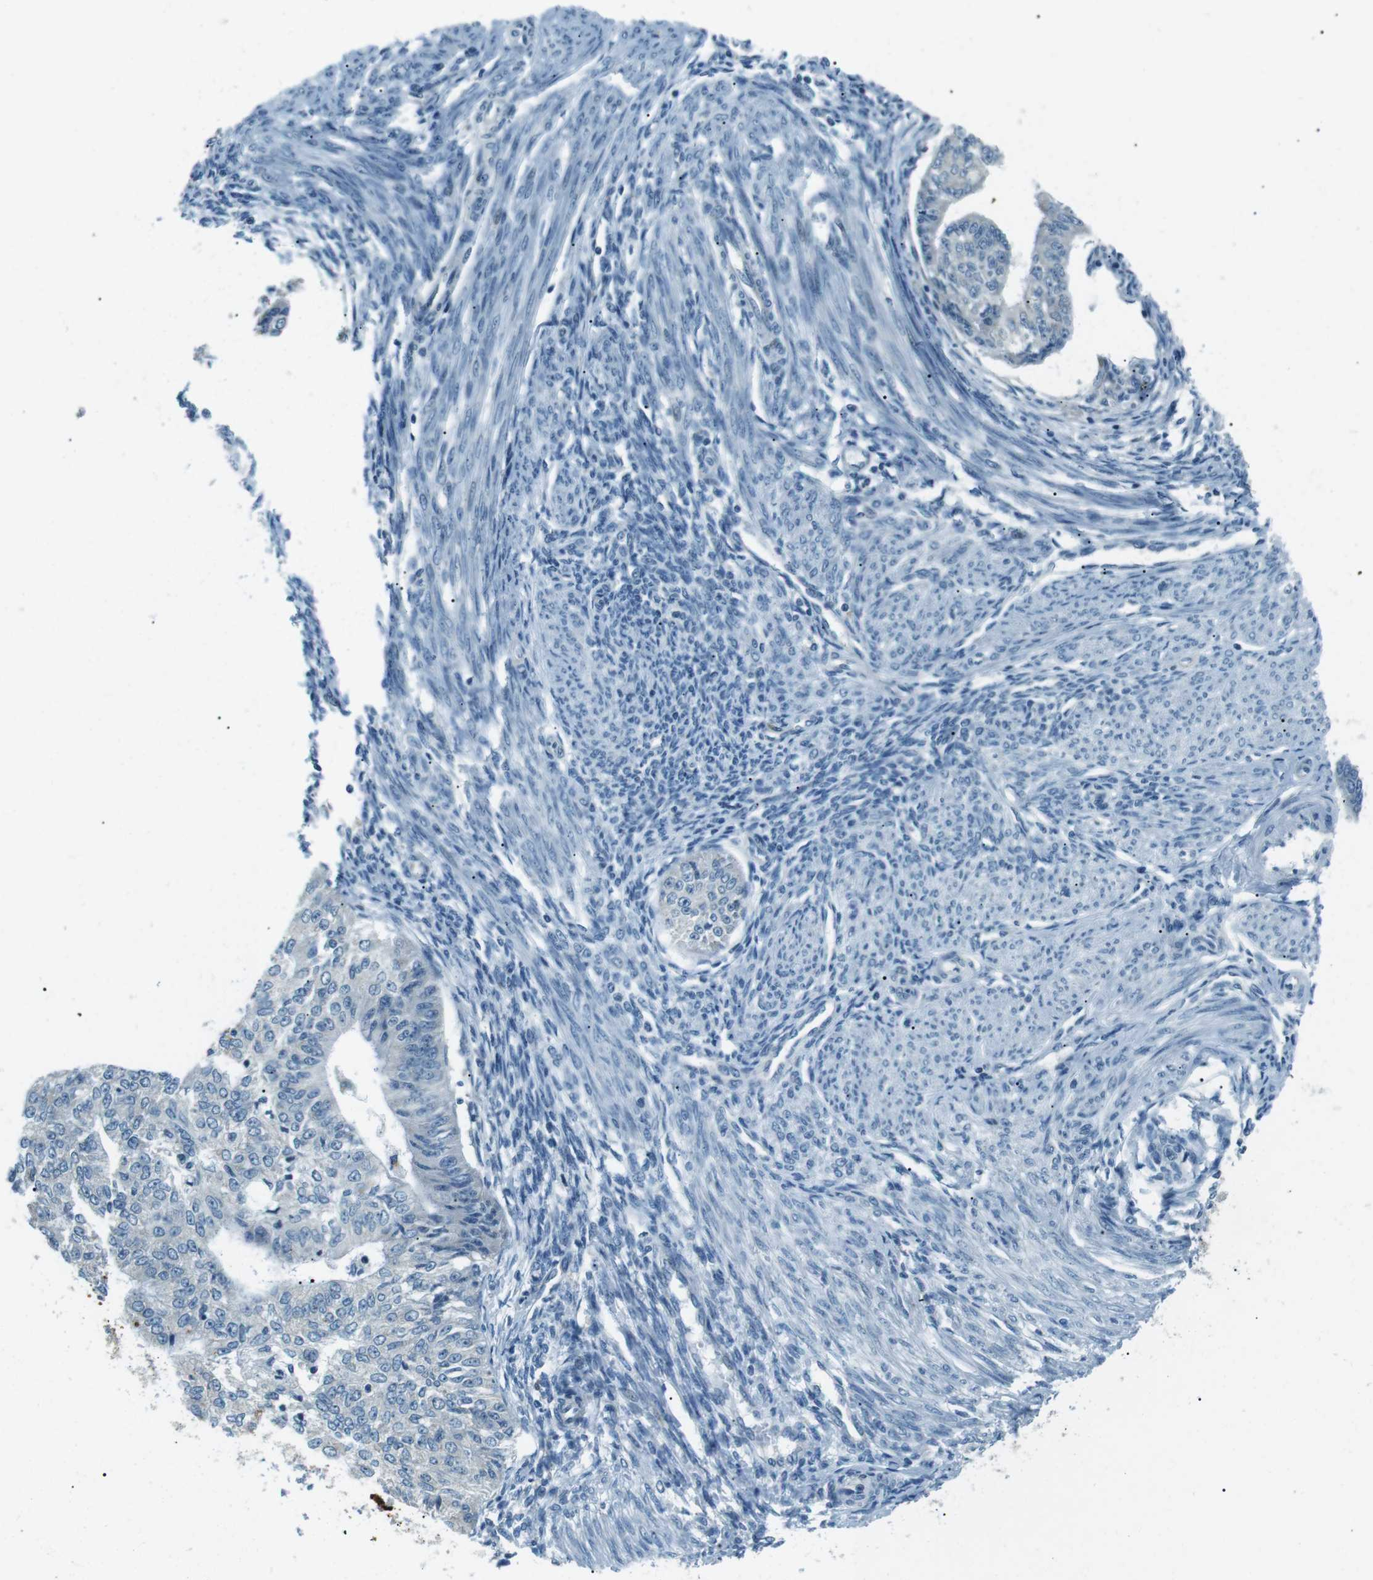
{"staining": {"intensity": "negative", "quantity": "none", "location": "none"}, "tissue": "endometrial cancer", "cell_type": "Tumor cells", "image_type": "cancer", "snomed": [{"axis": "morphology", "description": "Adenocarcinoma, NOS"}, {"axis": "topography", "description": "Endometrium"}], "caption": "This is an immunohistochemistry micrograph of endometrial cancer (adenocarcinoma). There is no positivity in tumor cells.", "gene": "SERPINB2", "patient": {"sex": "female", "age": 32}}